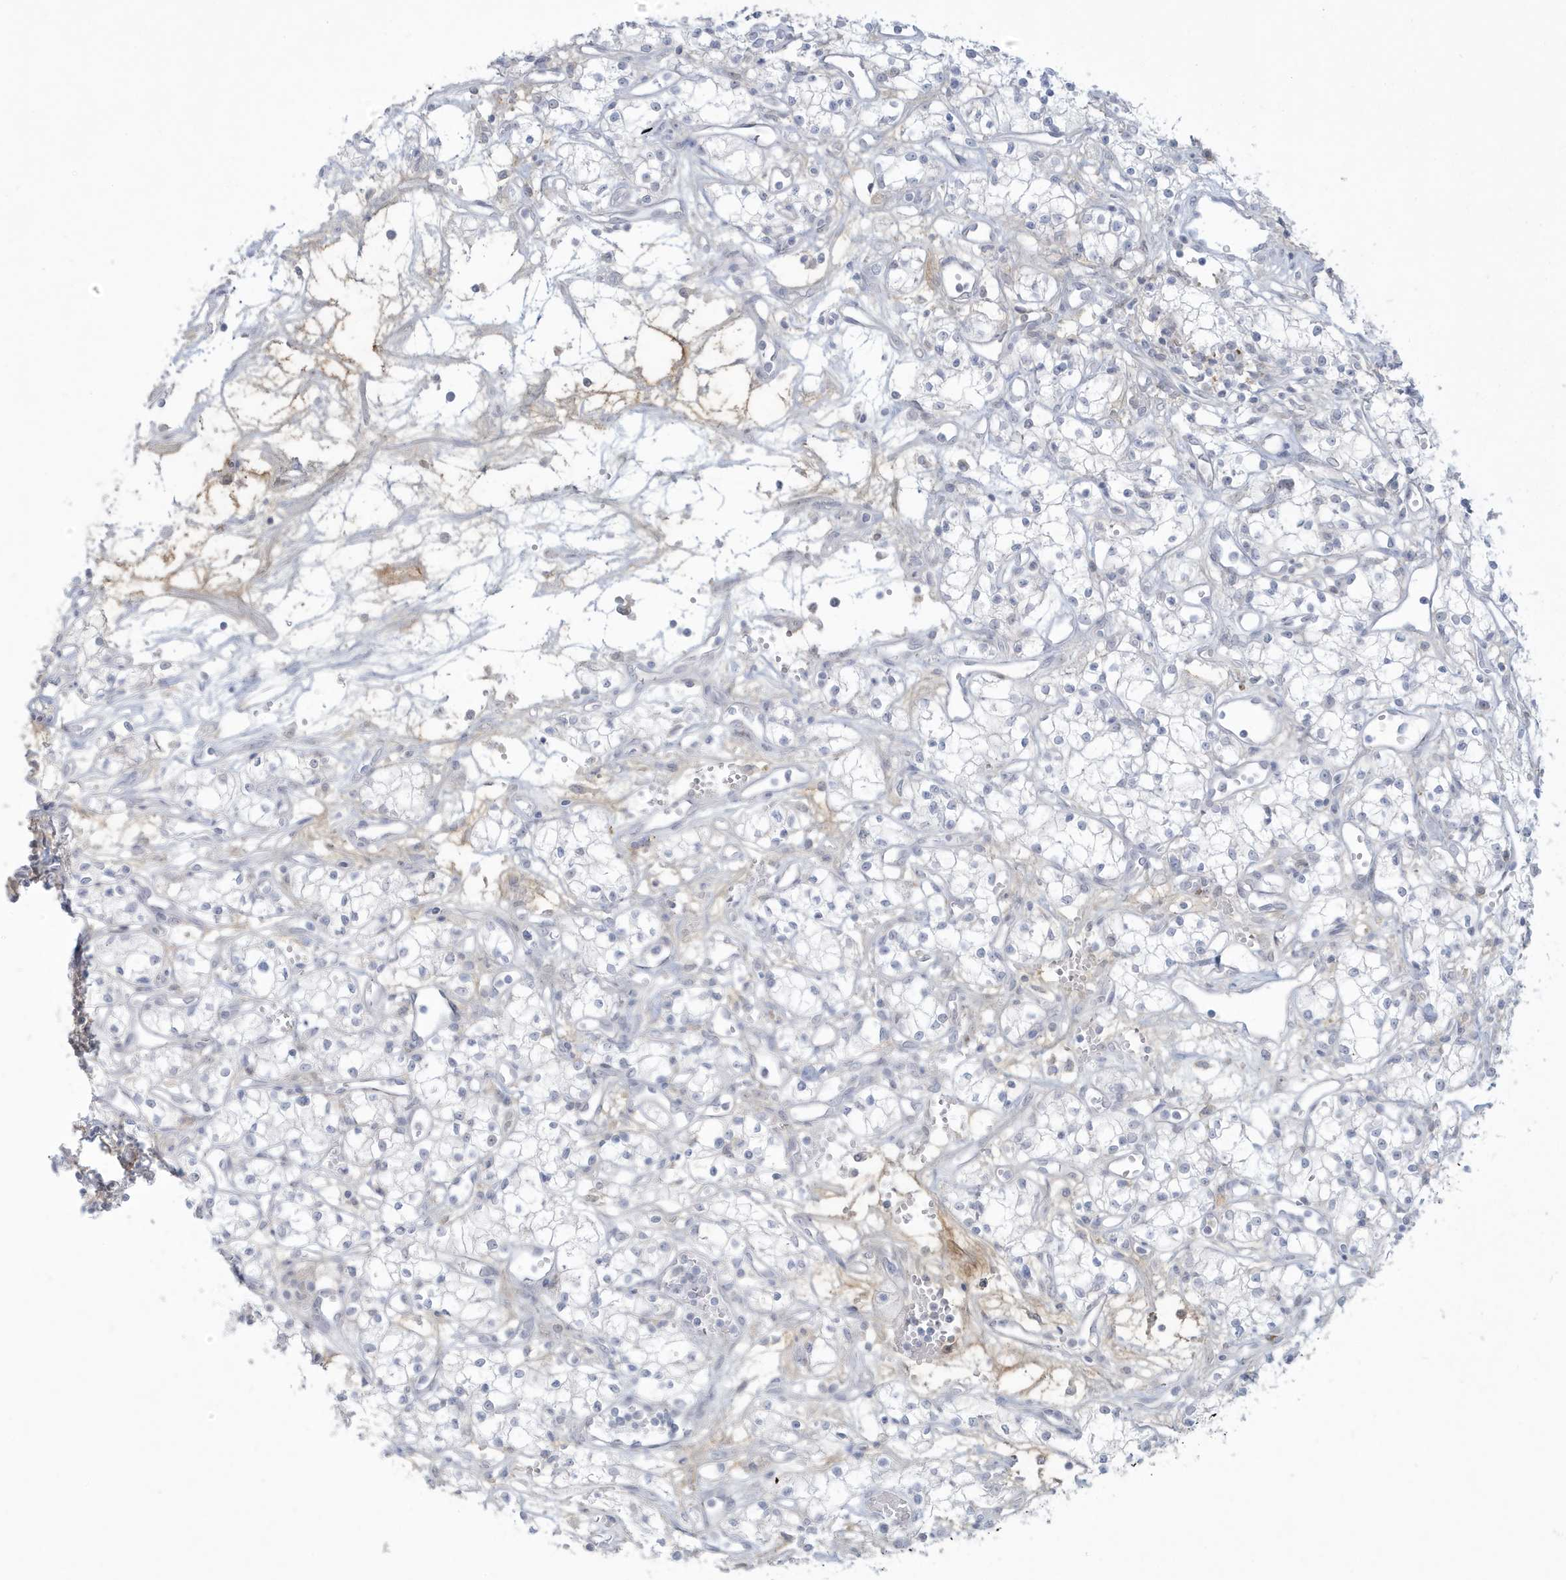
{"staining": {"intensity": "negative", "quantity": "none", "location": "none"}, "tissue": "renal cancer", "cell_type": "Tumor cells", "image_type": "cancer", "snomed": [{"axis": "morphology", "description": "Adenocarcinoma, NOS"}, {"axis": "topography", "description": "Kidney"}], "caption": "This is a image of immunohistochemistry staining of renal cancer (adenocarcinoma), which shows no expression in tumor cells.", "gene": "HERC6", "patient": {"sex": "male", "age": 59}}